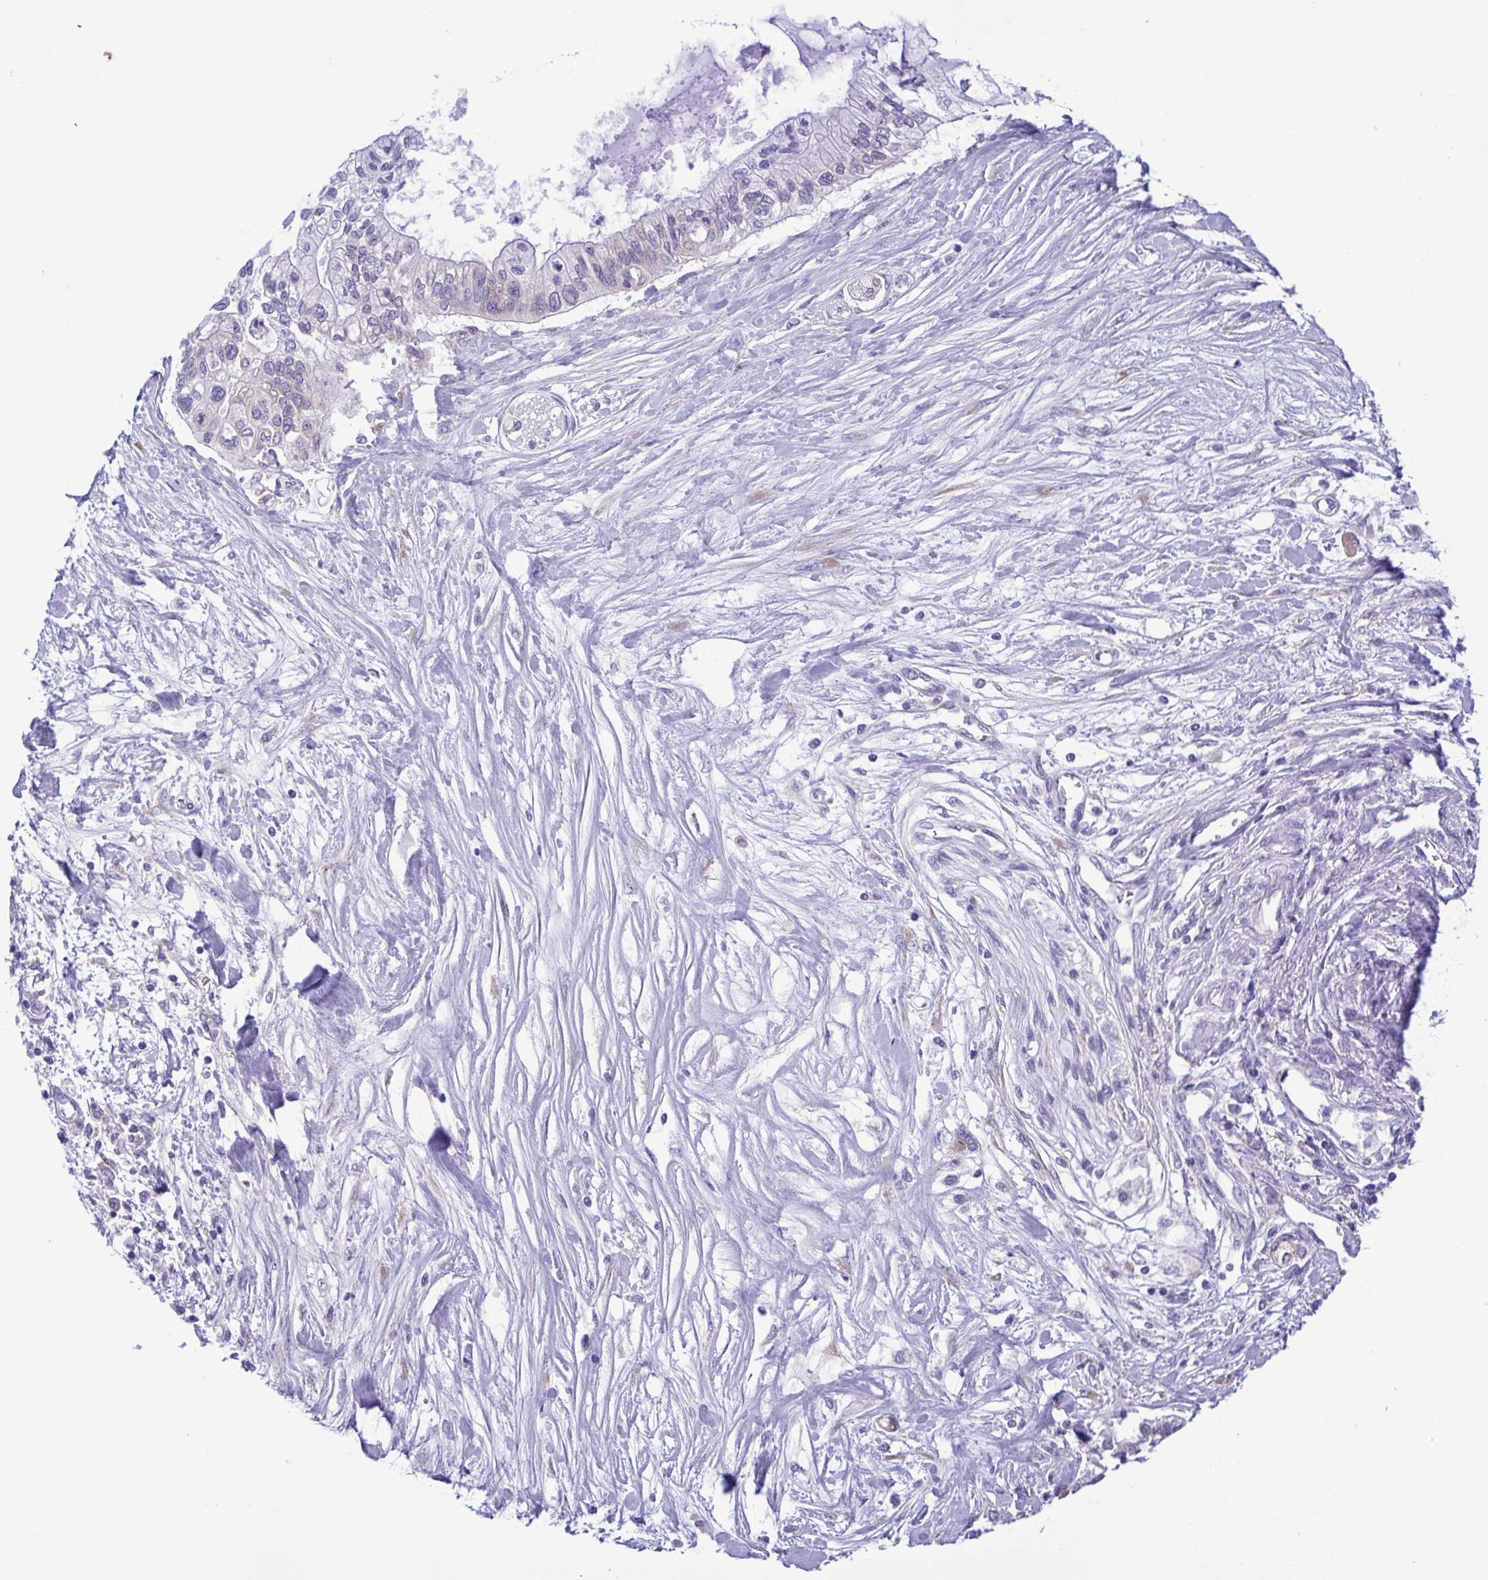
{"staining": {"intensity": "negative", "quantity": "none", "location": "none"}, "tissue": "pancreatic cancer", "cell_type": "Tumor cells", "image_type": "cancer", "snomed": [{"axis": "morphology", "description": "Adenocarcinoma, NOS"}, {"axis": "topography", "description": "Pancreas"}], "caption": "DAB (3,3'-diaminobenzidine) immunohistochemical staining of pancreatic cancer (adenocarcinoma) reveals no significant staining in tumor cells.", "gene": "TNNI3", "patient": {"sex": "female", "age": 77}}